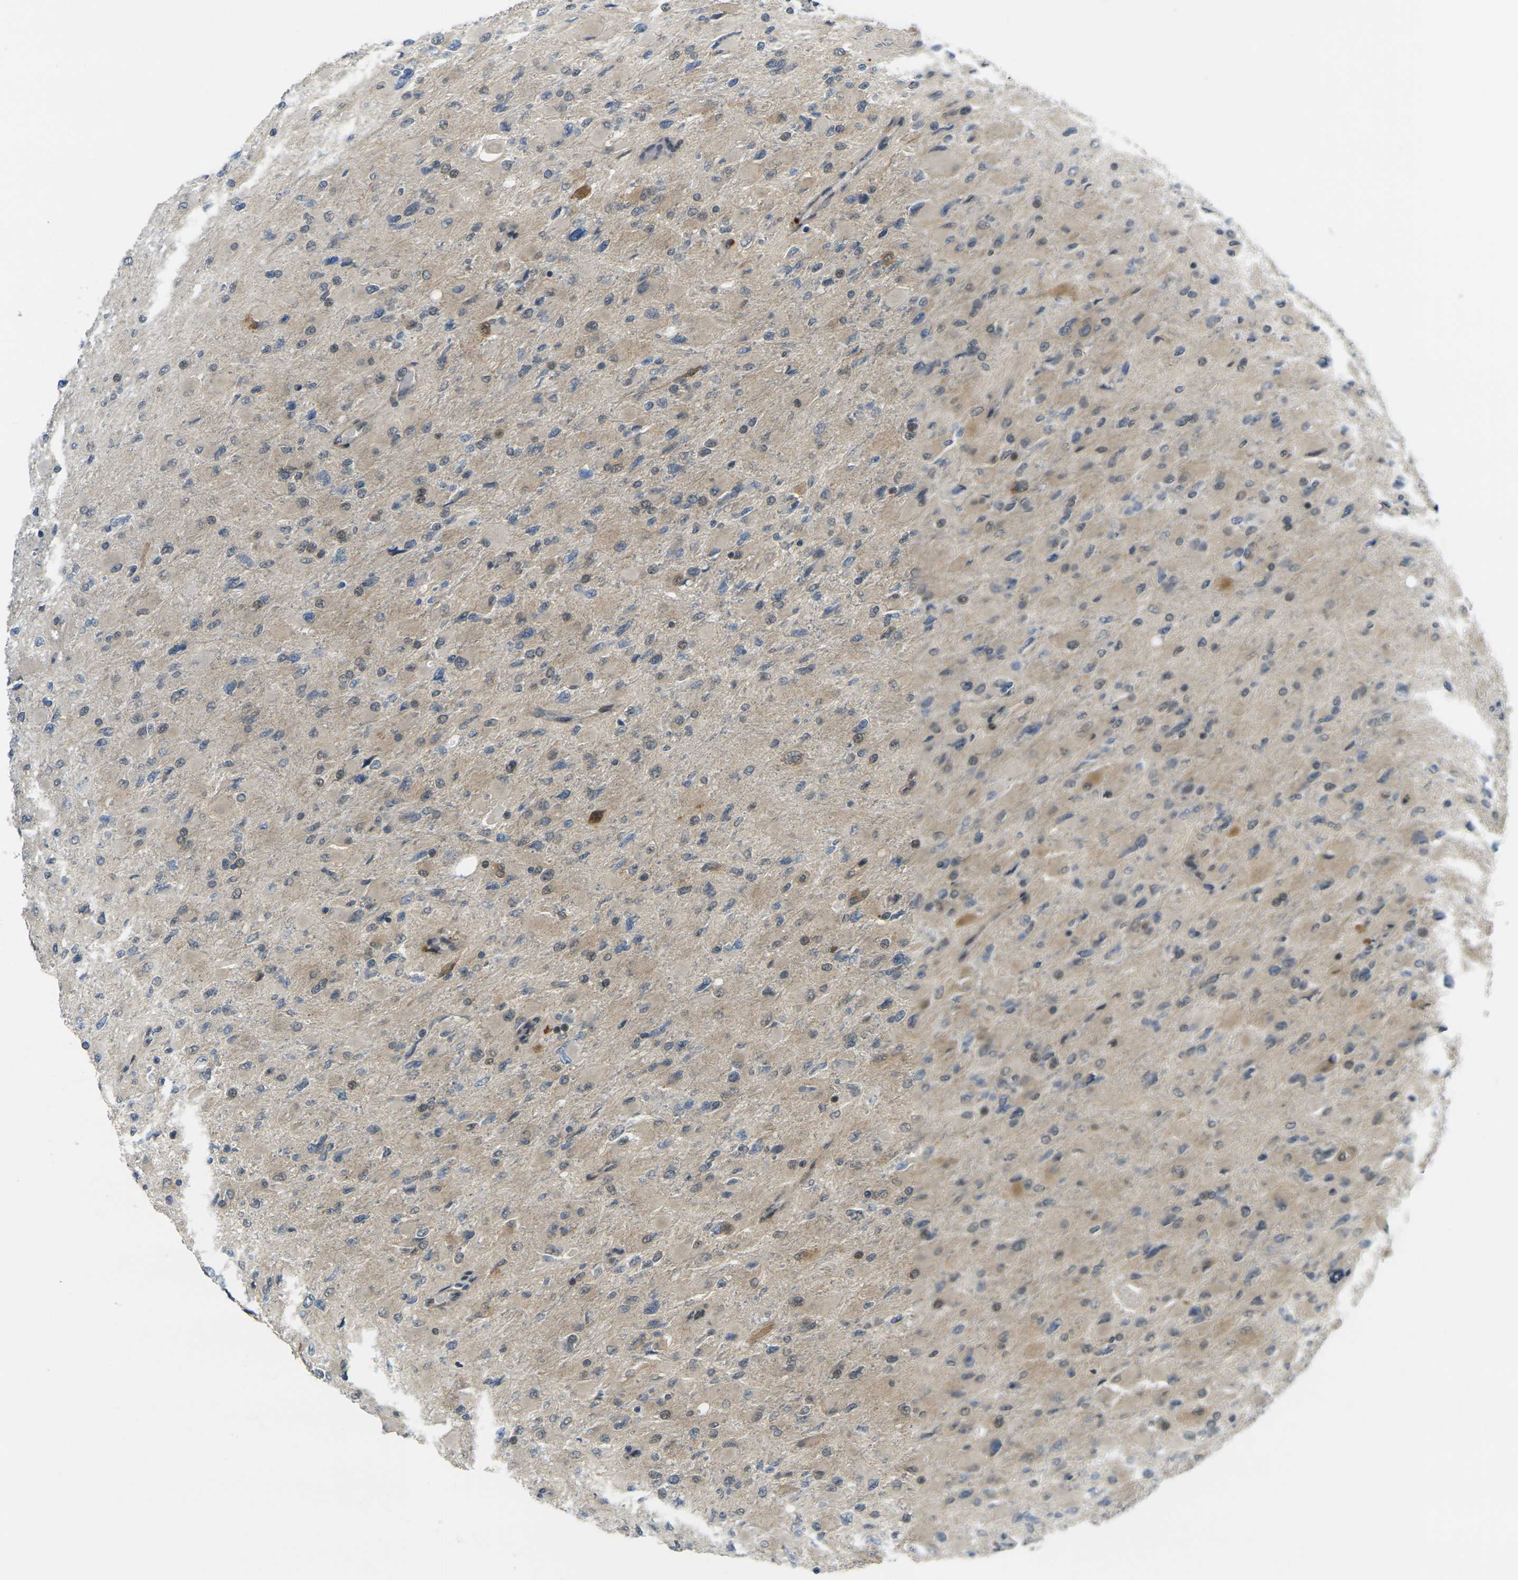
{"staining": {"intensity": "weak", "quantity": ">75%", "location": "cytoplasmic/membranous,nuclear"}, "tissue": "glioma", "cell_type": "Tumor cells", "image_type": "cancer", "snomed": [{"axis": "morphology", "description": "Glioma, malignant, High grade"}, {"axis": "topography", "description": "Cerebral cortex"}], "caption": "Glioma stained with DAB immunohistochemistry (IHC) exhibits low levels of weak cytoplasmic/membranous and nuclear staining in approximately >75% of tumor cells.", "gene": "KCTD10", "patient": {"sex": "female", "age": 36}}